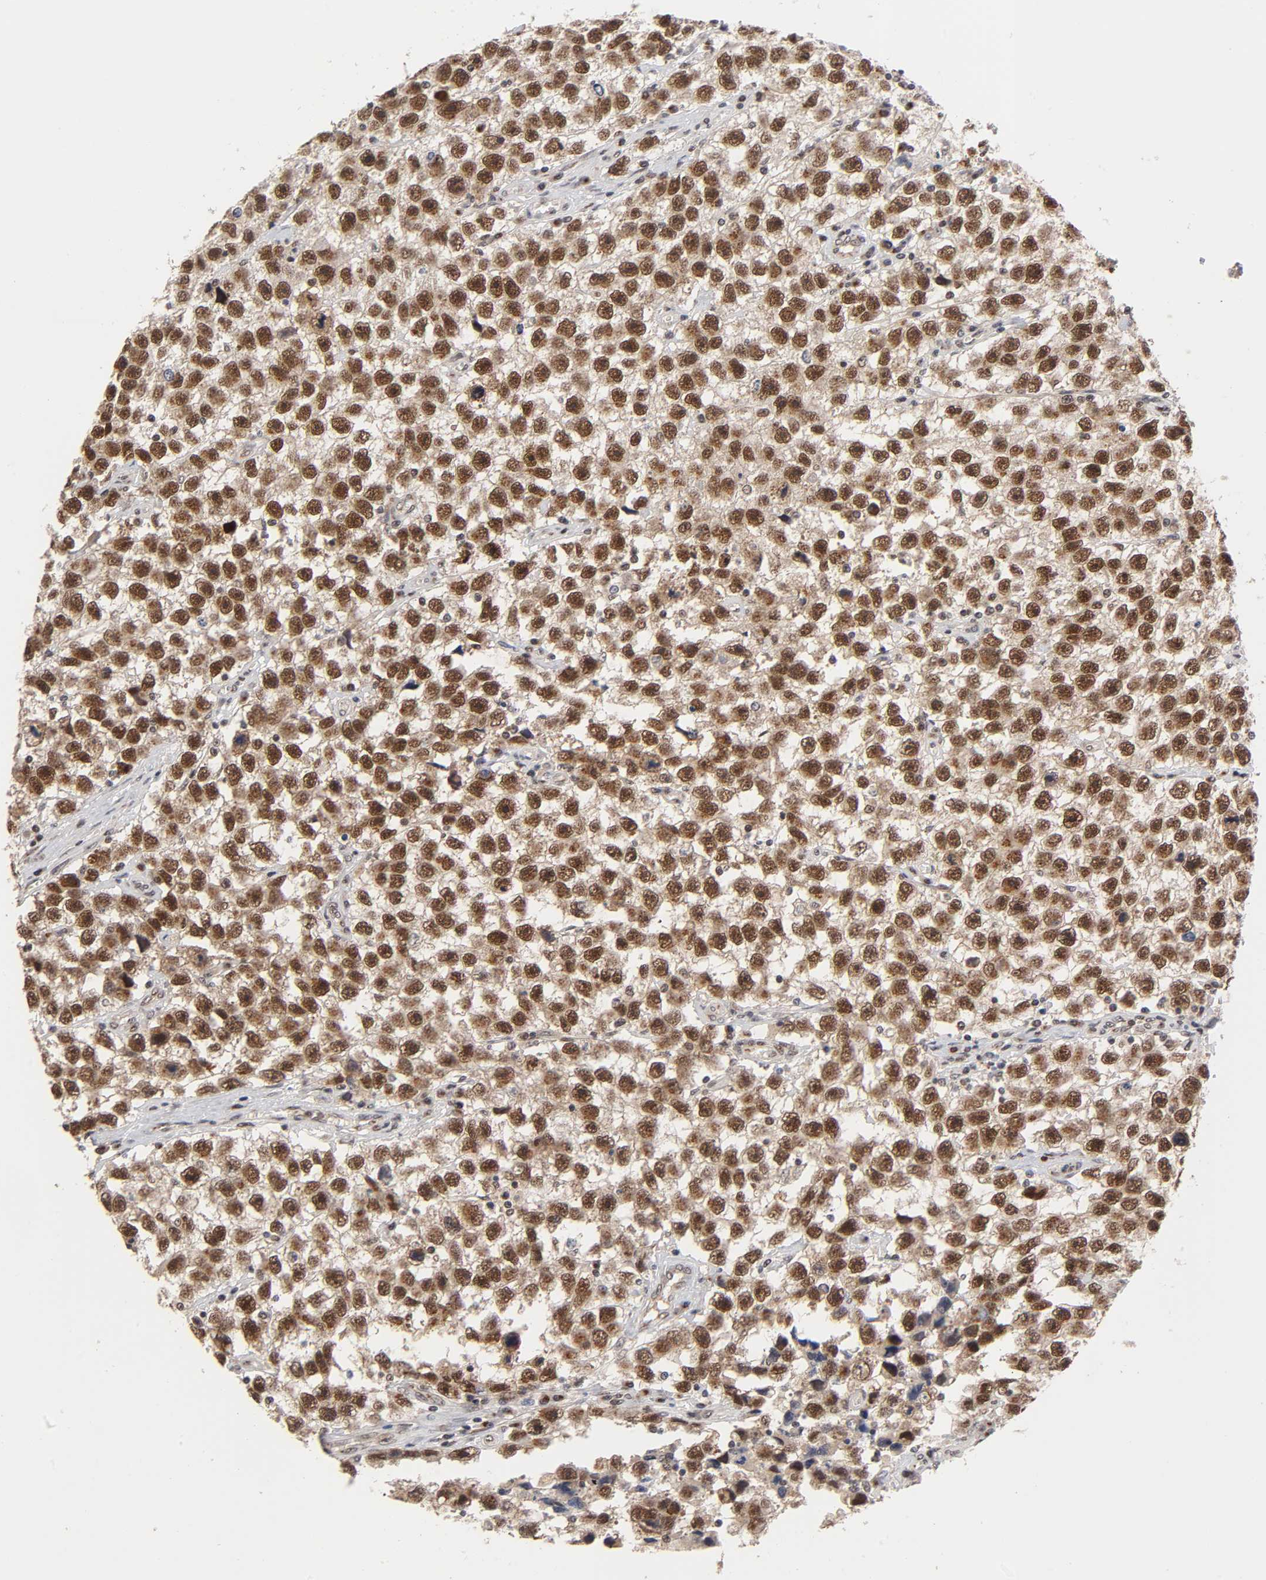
{"staining": {"intensity": "strong", "quantity": ">75%", "location": "cytoplasmic/membranous,nuclear"}, "tissue": "testis cancer", "cell_type": "Tumor cells", "image_type": "cancer", "snomed": [{"axis": "morphology", "description": "Seminoma, NOS"}, {"axis": "topography", "description": "Testis"}], "caption": "Immunohistochemistry of testis cancer (seminoma) displays high levels of strong cytoplasmic/membranous and nuclear staining in about >75% of tumor cells. The staining was performed using DAB (3,3'-diaminobenzidine), with brown indicating positive protein expression. Nuclei are stained blue with hematoxylin.", "gene": "EP300", "patient": {"sex": "male", "age": 33}}